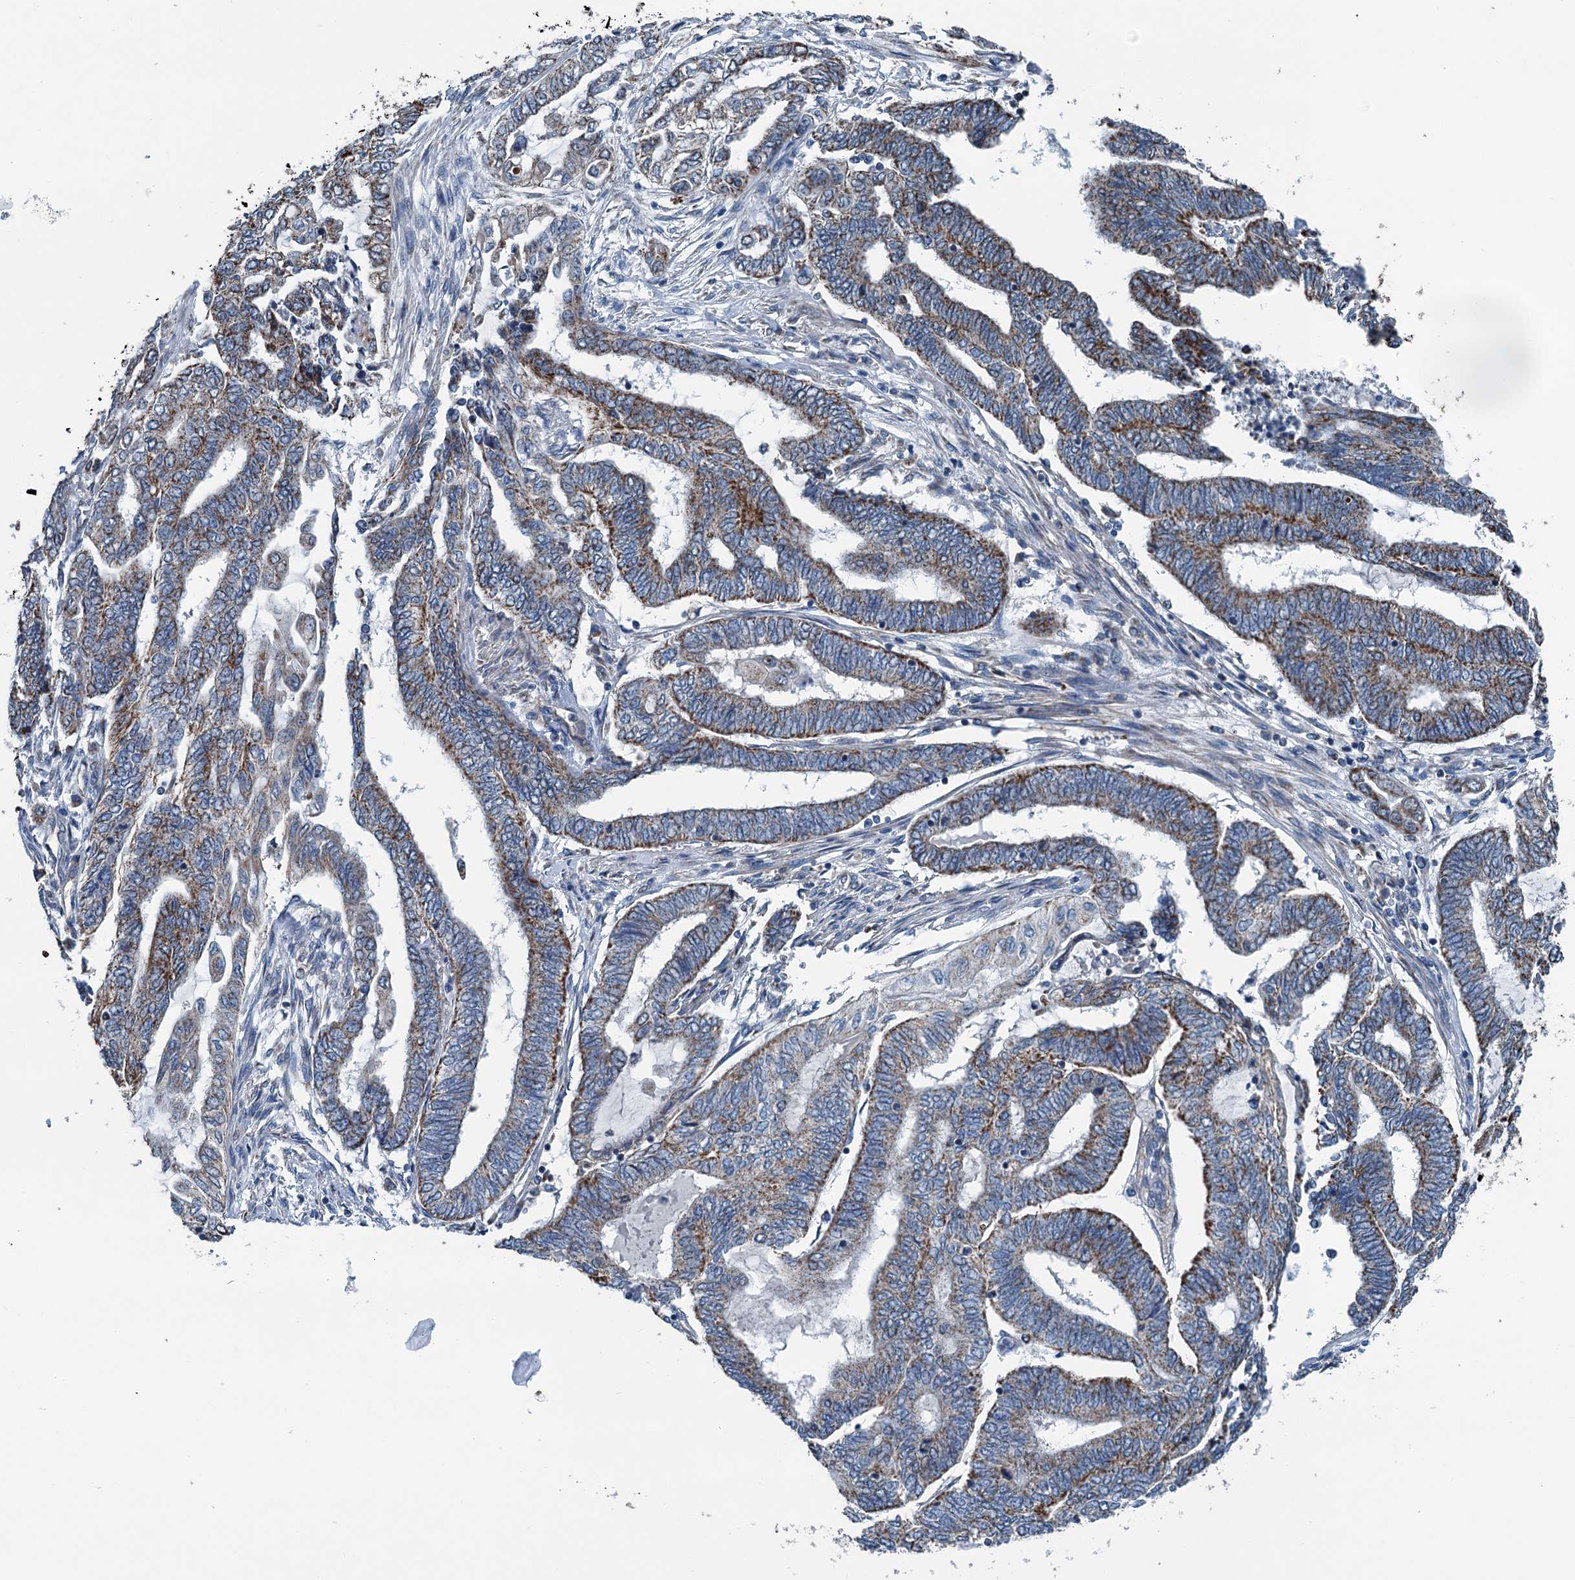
{"staining": {"intensity": "moderate", "quantity": ">75%", "location": "cytoplasmic/membranous"}, "tissue": "endometrial cancer", "cell_type": "Tumor cells", "image_type": "cancer", "snomed": [{"axis": "morphology", "description": "Adenocarcinoma, NOS"}, {"axis": "topography", "description": "Uterus"}, {"axis": "topography", "description": "Endometrium"}], "caption": "Endometrial cancer was stained to show a protein in brown. There is medium levels of moderate cytoplasmic/membranous staining in about >75% of tumor cells. The staining was performed using DAB, with brown indicating positive protein expression. Nuclei are stained blue with hematoxylin.", "gene": "TRPT1", "patient": {"sex": "female", "age": 70}}